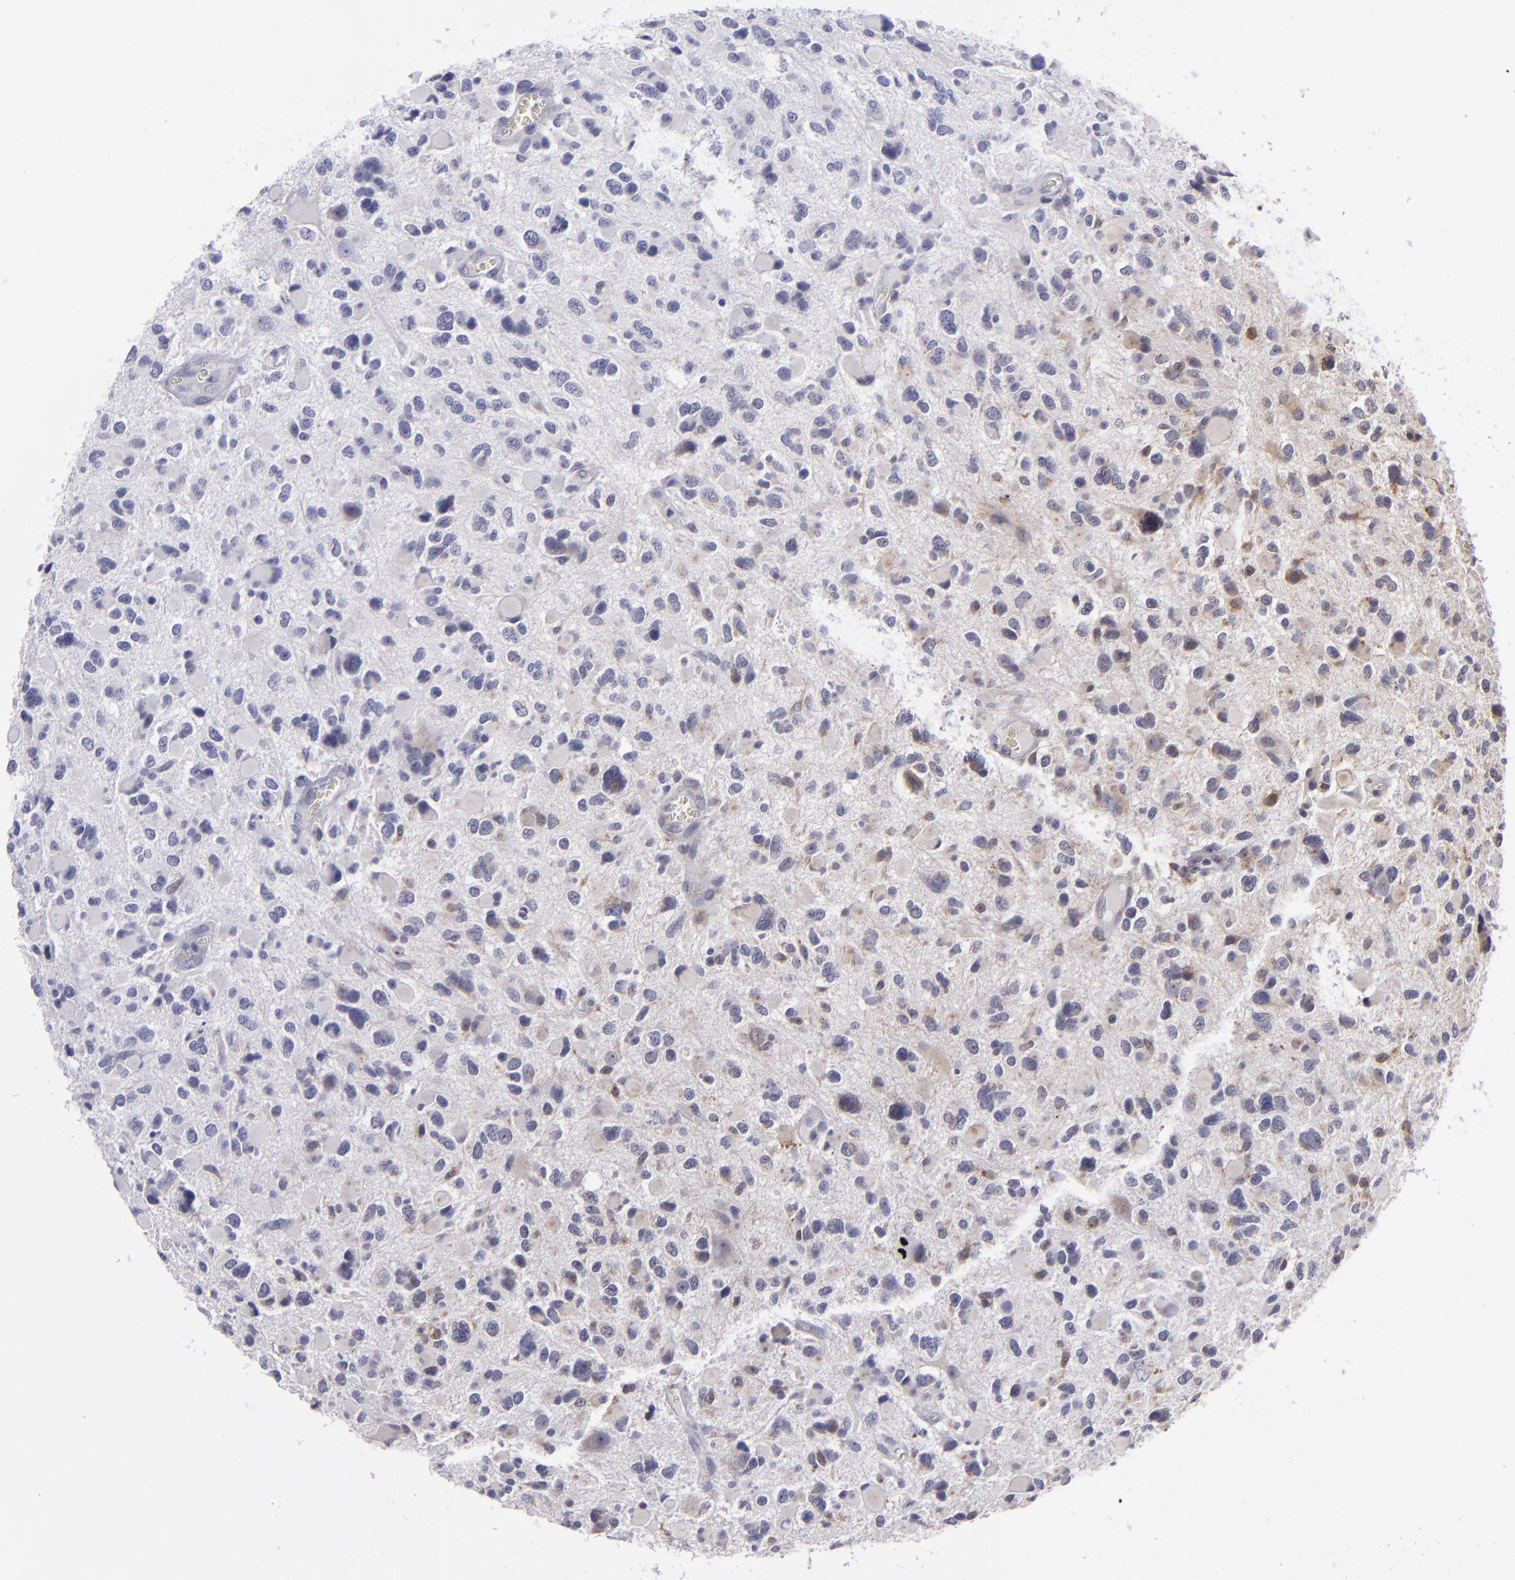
{"staining": {"intensity": "negative", "quantity": "none", "location": "none"}, "tissue": "glioma", "cell_type": "Tumor cells", "image_type": "cancer", "snomed": [{"axis": "morphology", "description": "Glioma, malignant, High grade"}, {"axis": "topography", "description": "Brain"}], "caption": "This is a photomicrograph of immunohistochemistry staining of malignant glioma (high-grade), which shows no expression in tumor cells.", "gene": "SH2D4A", "patient": {"sex": "female", "age": 37}}